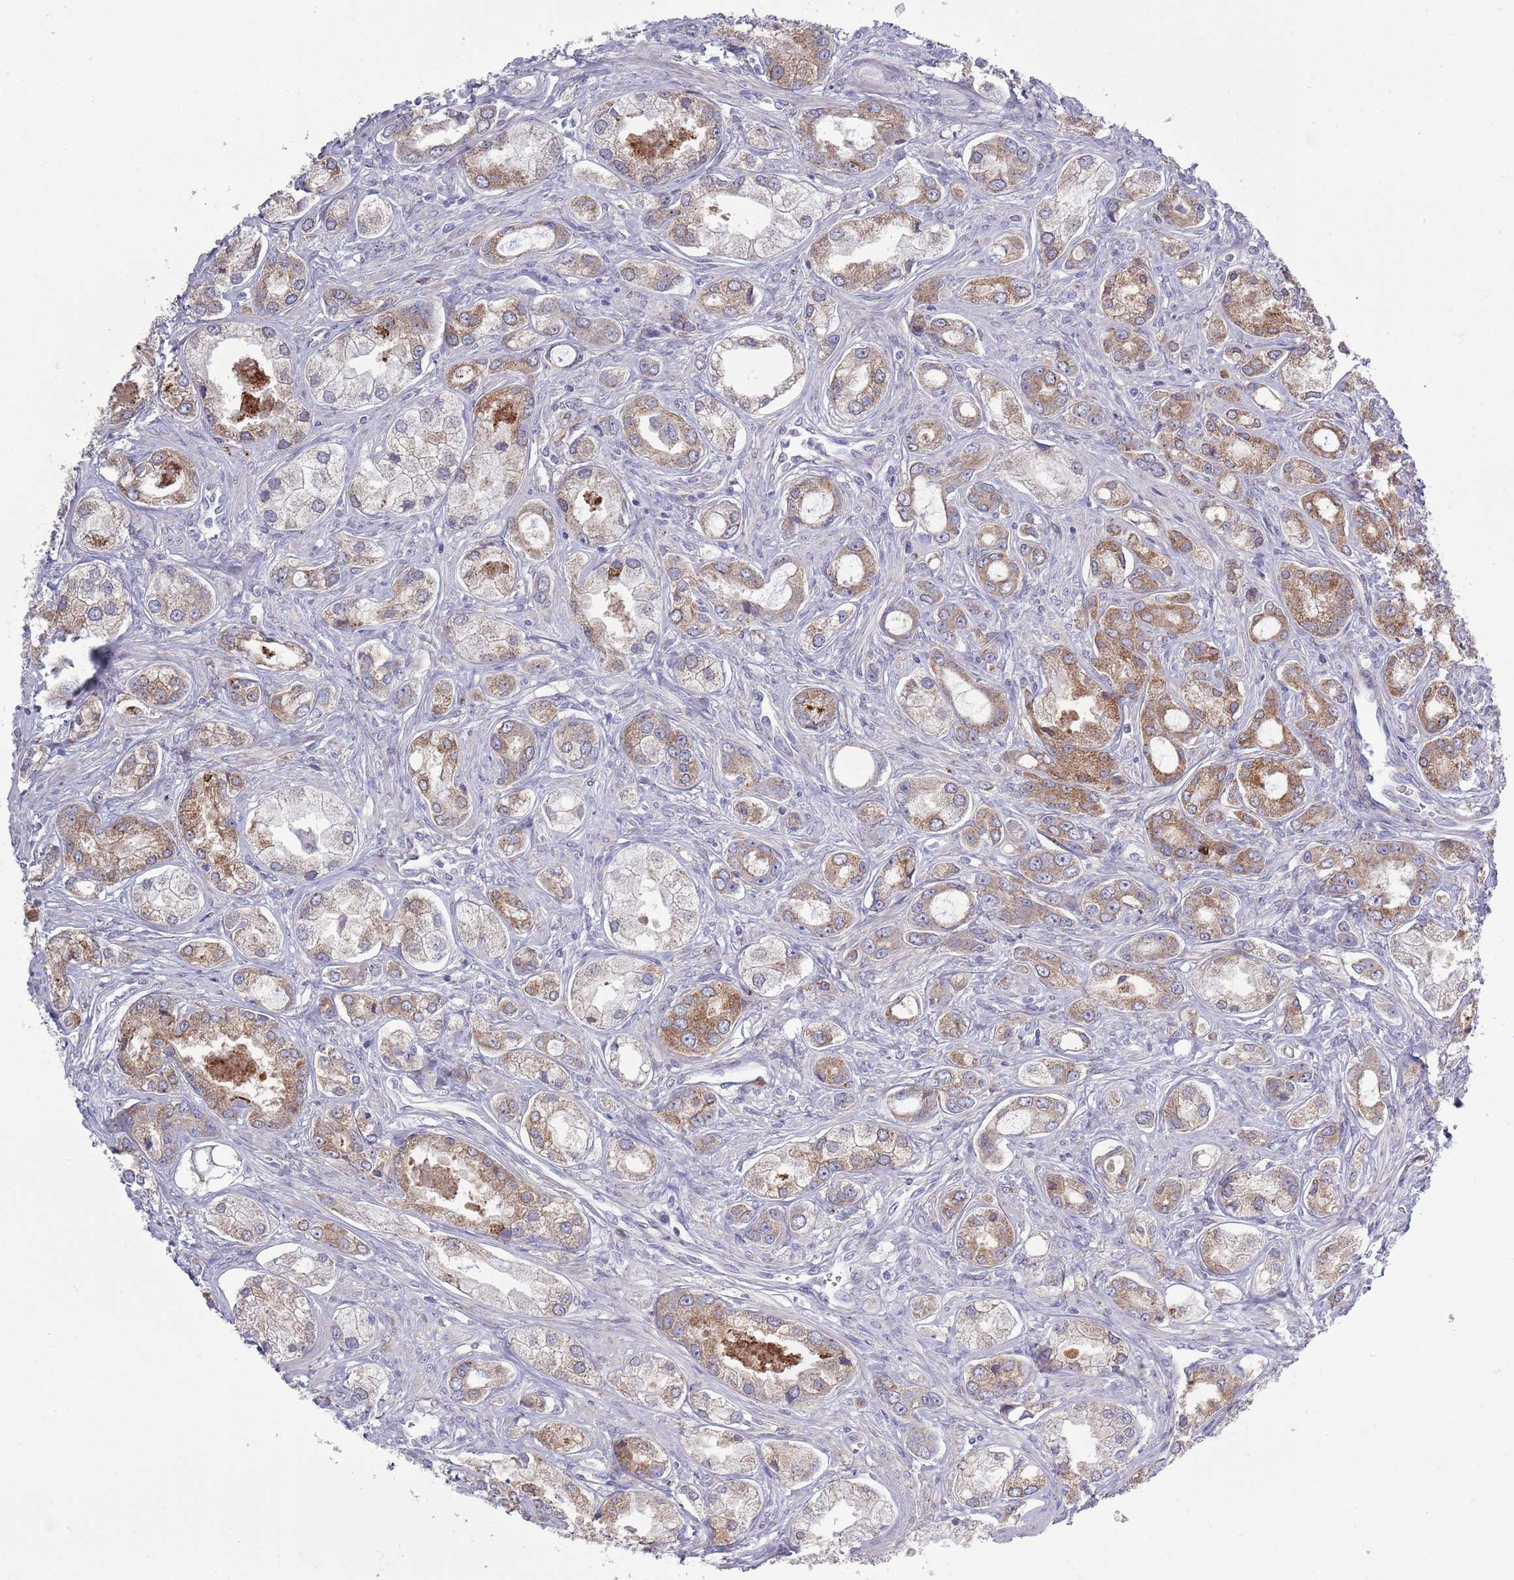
{"staining": {"intensity": "moderate", "quantity": ">75%", "location": "cytoplasmic/membranous"}, "tissue": "prostate cancer", "cell_type": "Tumor cells", "image_type": "cancer", "snomed": [{"axis": "morphology", "description": "Adenocarcinoma, Low grade"}, {"axis": "topography", "description": "Prostate"}], "caption": "Protein staining of prostate cancer tissue reveals moderate cytoplasmic/membranous staining in approximately >75% of tumor cells.", "gene": "ACSBG1", "patient": {"sex": "male", "age": 68}}